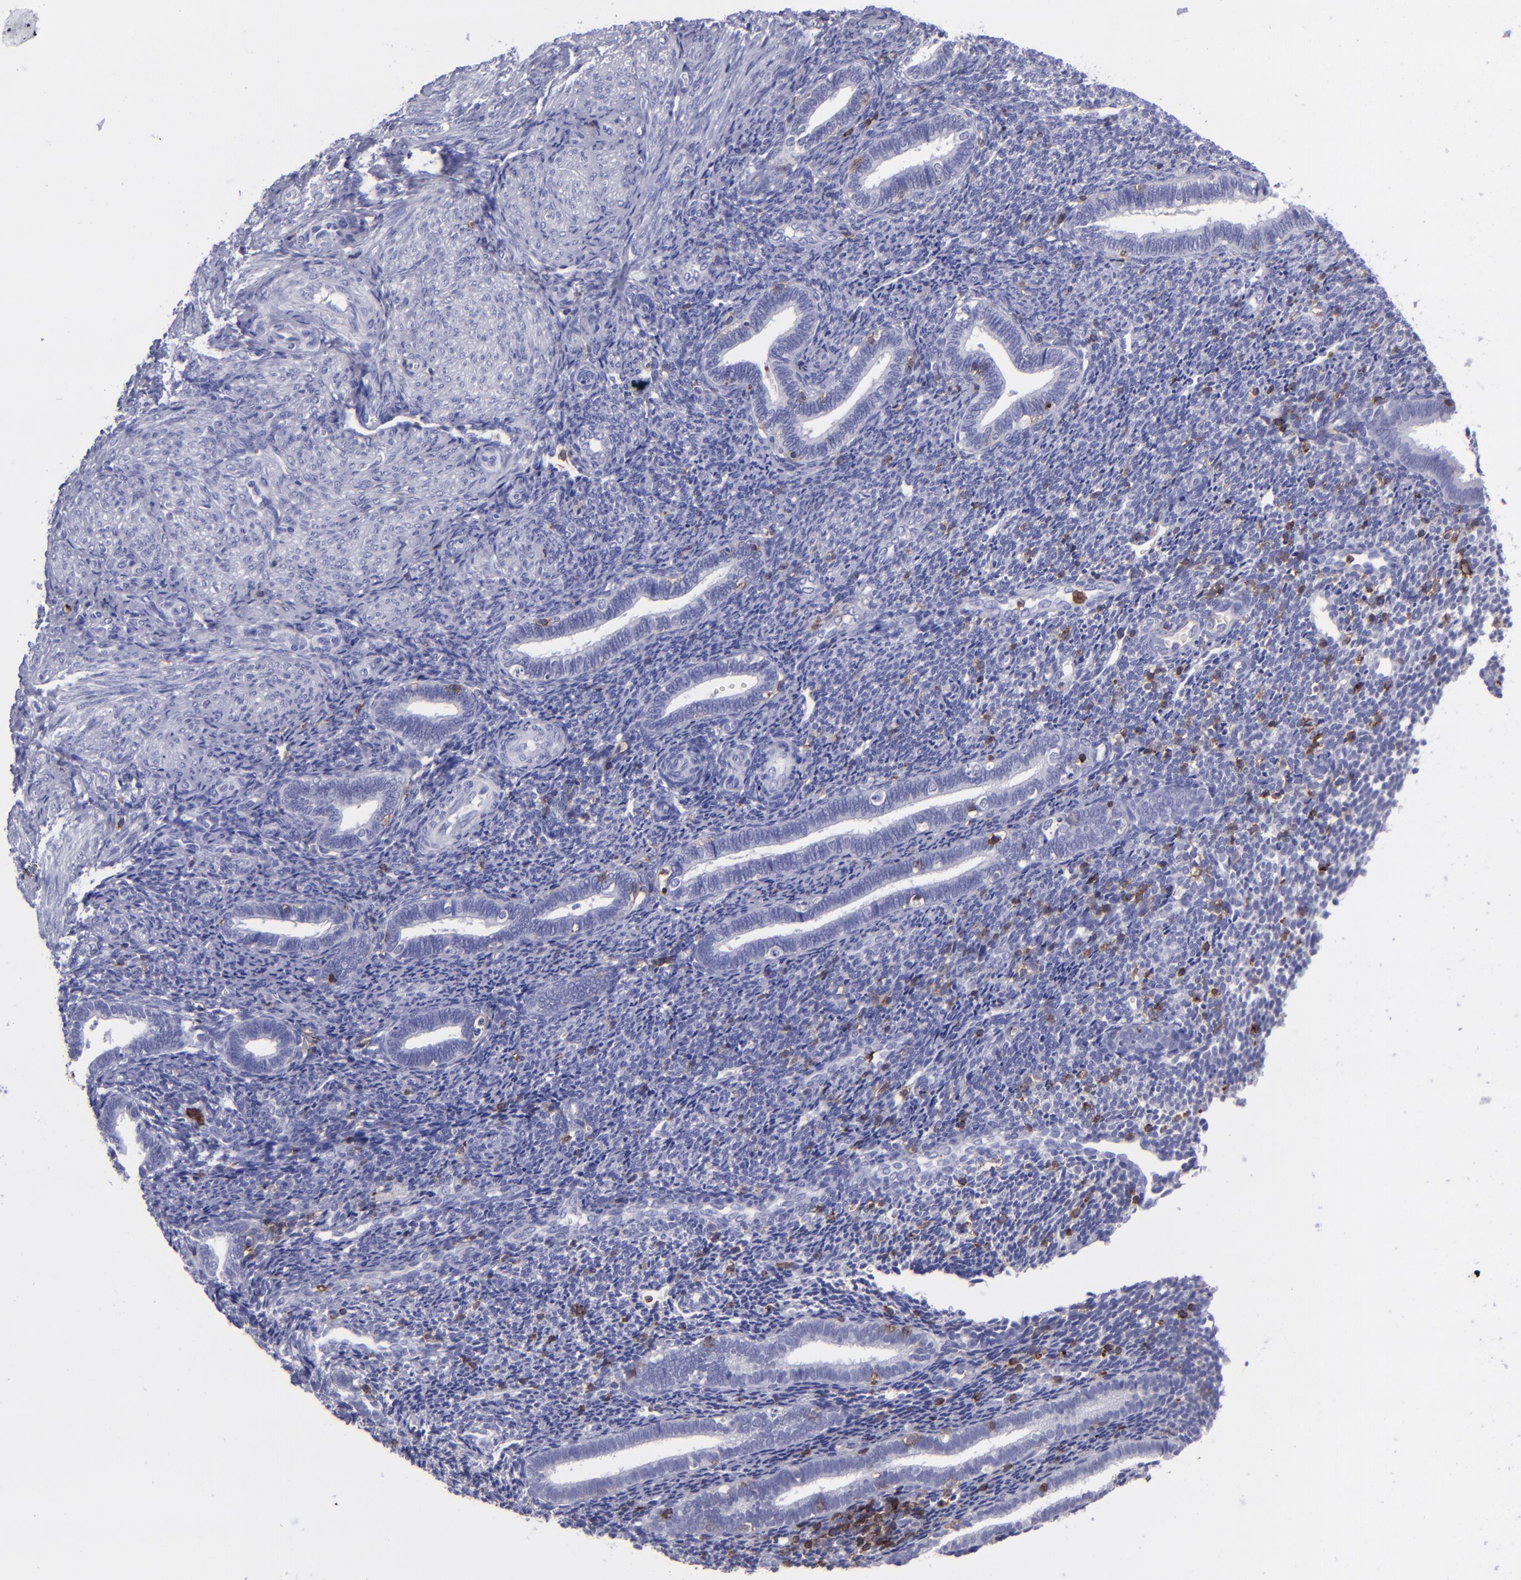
{"staining": {"intensity": "weak", "quantity": "<25%", "location": "cytoplasmic/membranous"}, "tissue": "endometrium", "cell_type": "Cells in endometrial stroma", "image_type": "normal", "snomed": [{"axis": "morphology", "description": "Normal tissue, NOS"}, {"axis": "topography", "description": "Endometrium"}], "caption": "Immunohistochemistry (IHC) of unremarkable human endometrium demonstrates no positivity in cells in endometrial stroma.", "gene": "ICAM3", "patient": {"sex": "female", "age": 27}}